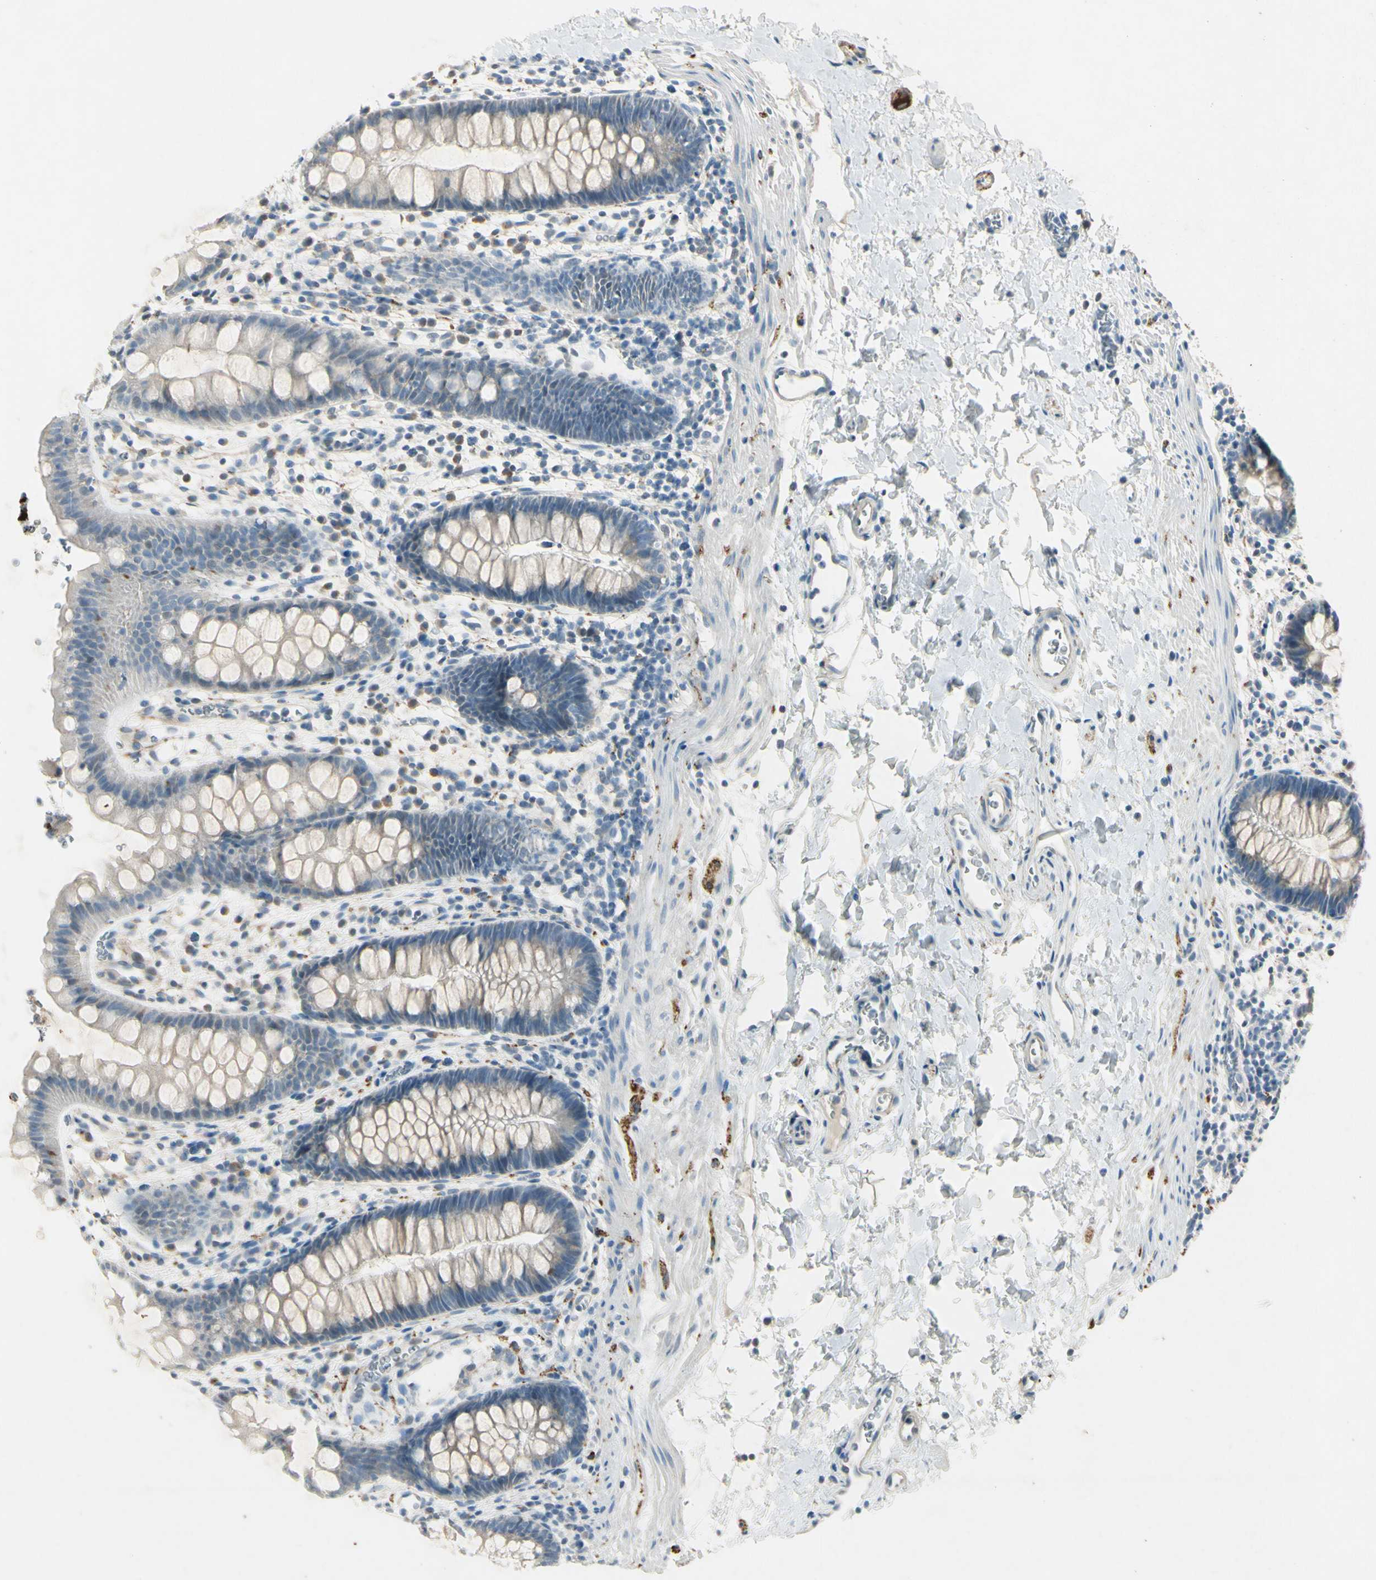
{"staining": {"intensity": "weak", "quantity": "<25%", "location": "cytoplasmic/membranous"}, "tissue": "rectum", "cell_type": "Glandular cells", "image_type": "normal", "snomed": [{"axis": "morphology", "description": "Normal tissue, NOS"}, {"axis": "topography", "description": "Rectum"}], "caption": "This photomicrograph is of benign rectum stained with immunohistochemistry to label a protein in brown with the nuclei are counter-stained blue. There is no expression in glandular cells. (Immunohistochemistry (ihc), brightfield microscopy, high magnification).", "gene": "SNAP91", "patient": {"sex": "female", "age": 24}}